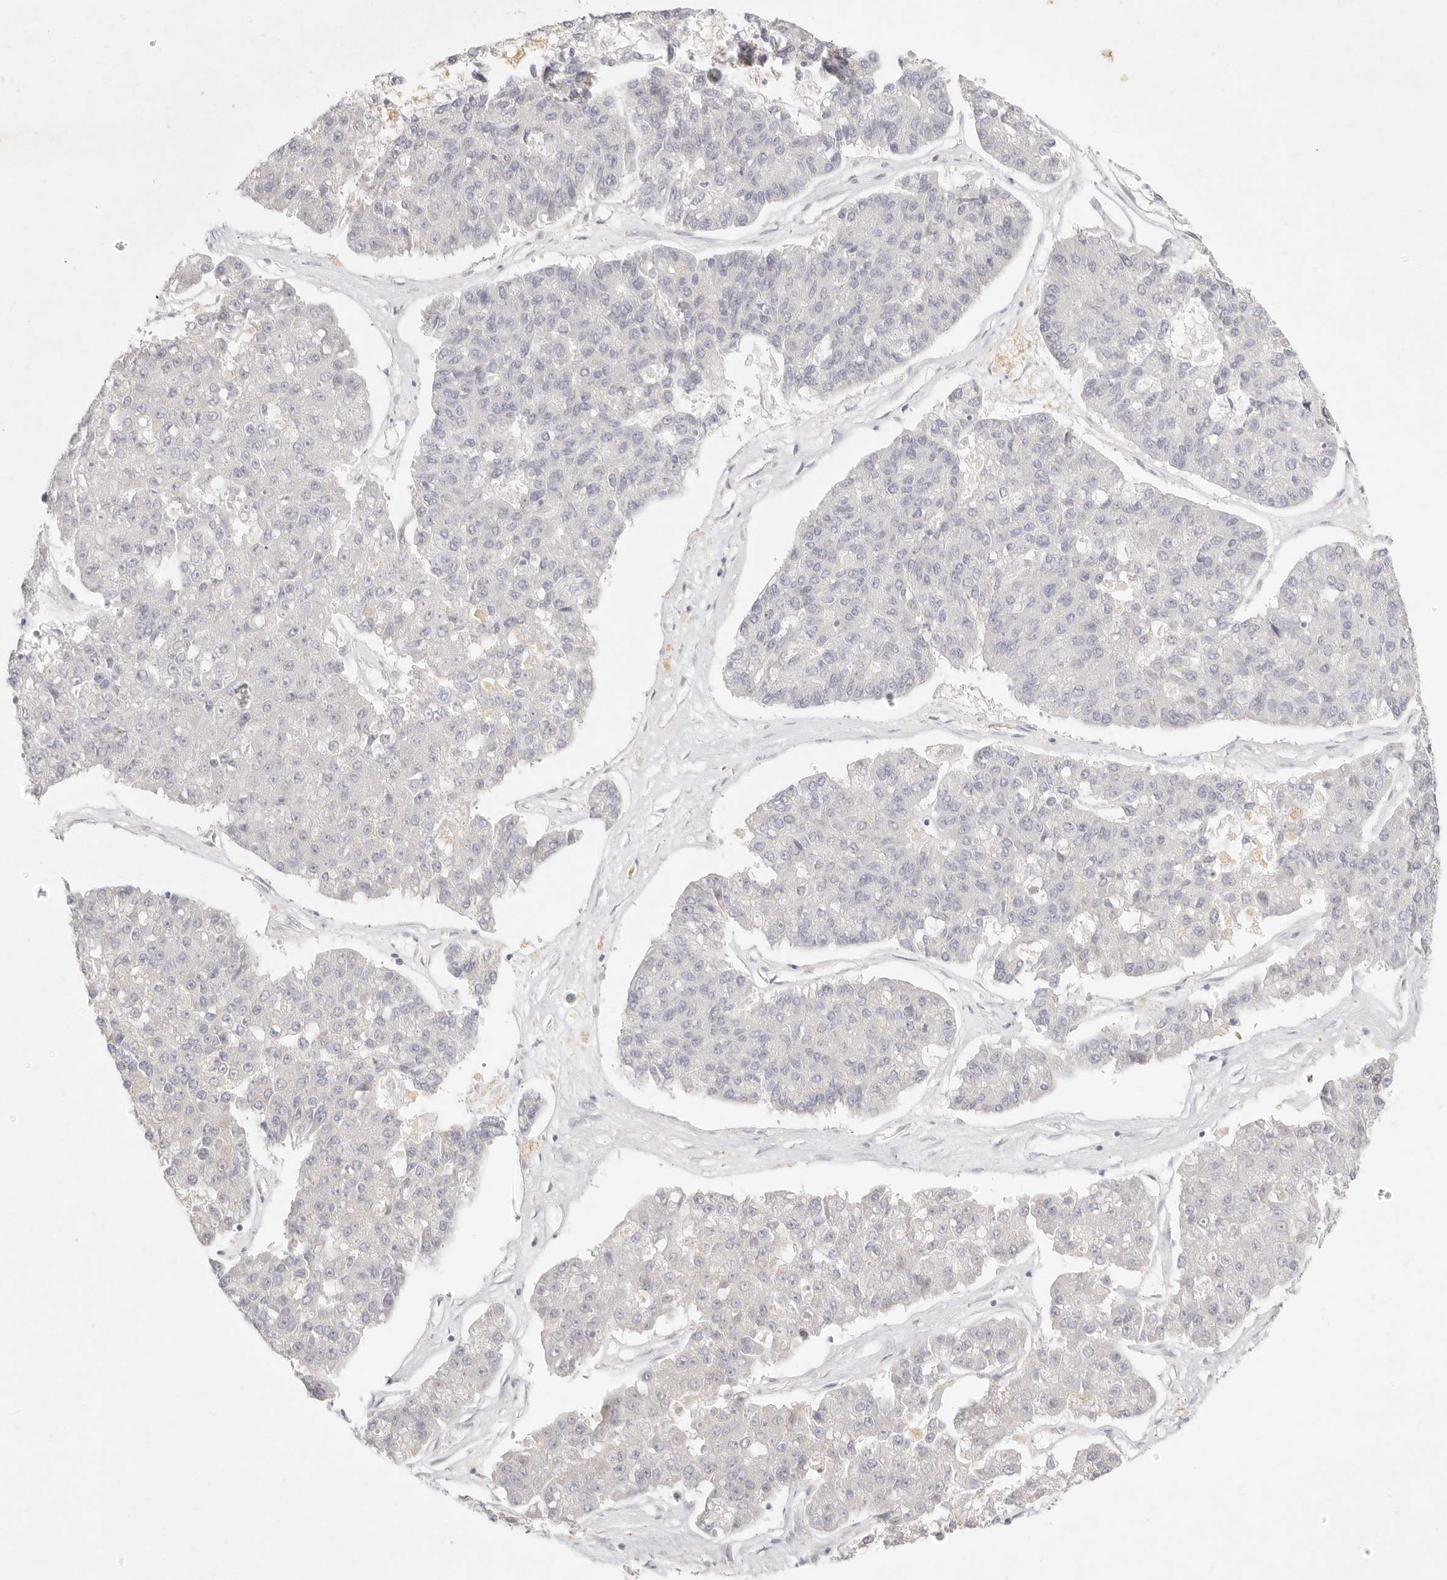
{"staining": {"intensity": "negative", "quantity": "none", "location": "none"}, "tissue": "pancreatic cancer", "cell_type": "Tumor cells", "image_type": "cancer", "snomed": [{"axis": "morphology", "description": "Adenocarcinoma, NOS"}, {"axis": "topography", "description": "Pancreas"}], "caption": "An immunohistochemistry (IHC) photomicrograph of pancreatic cancer (adenocarcinoma) is shown. There is no staining in tumor cells of pancreatic cancer (adenocarcinoma).", "gene": "GPR84", "patient": {"sex": "male", "age": 50}}